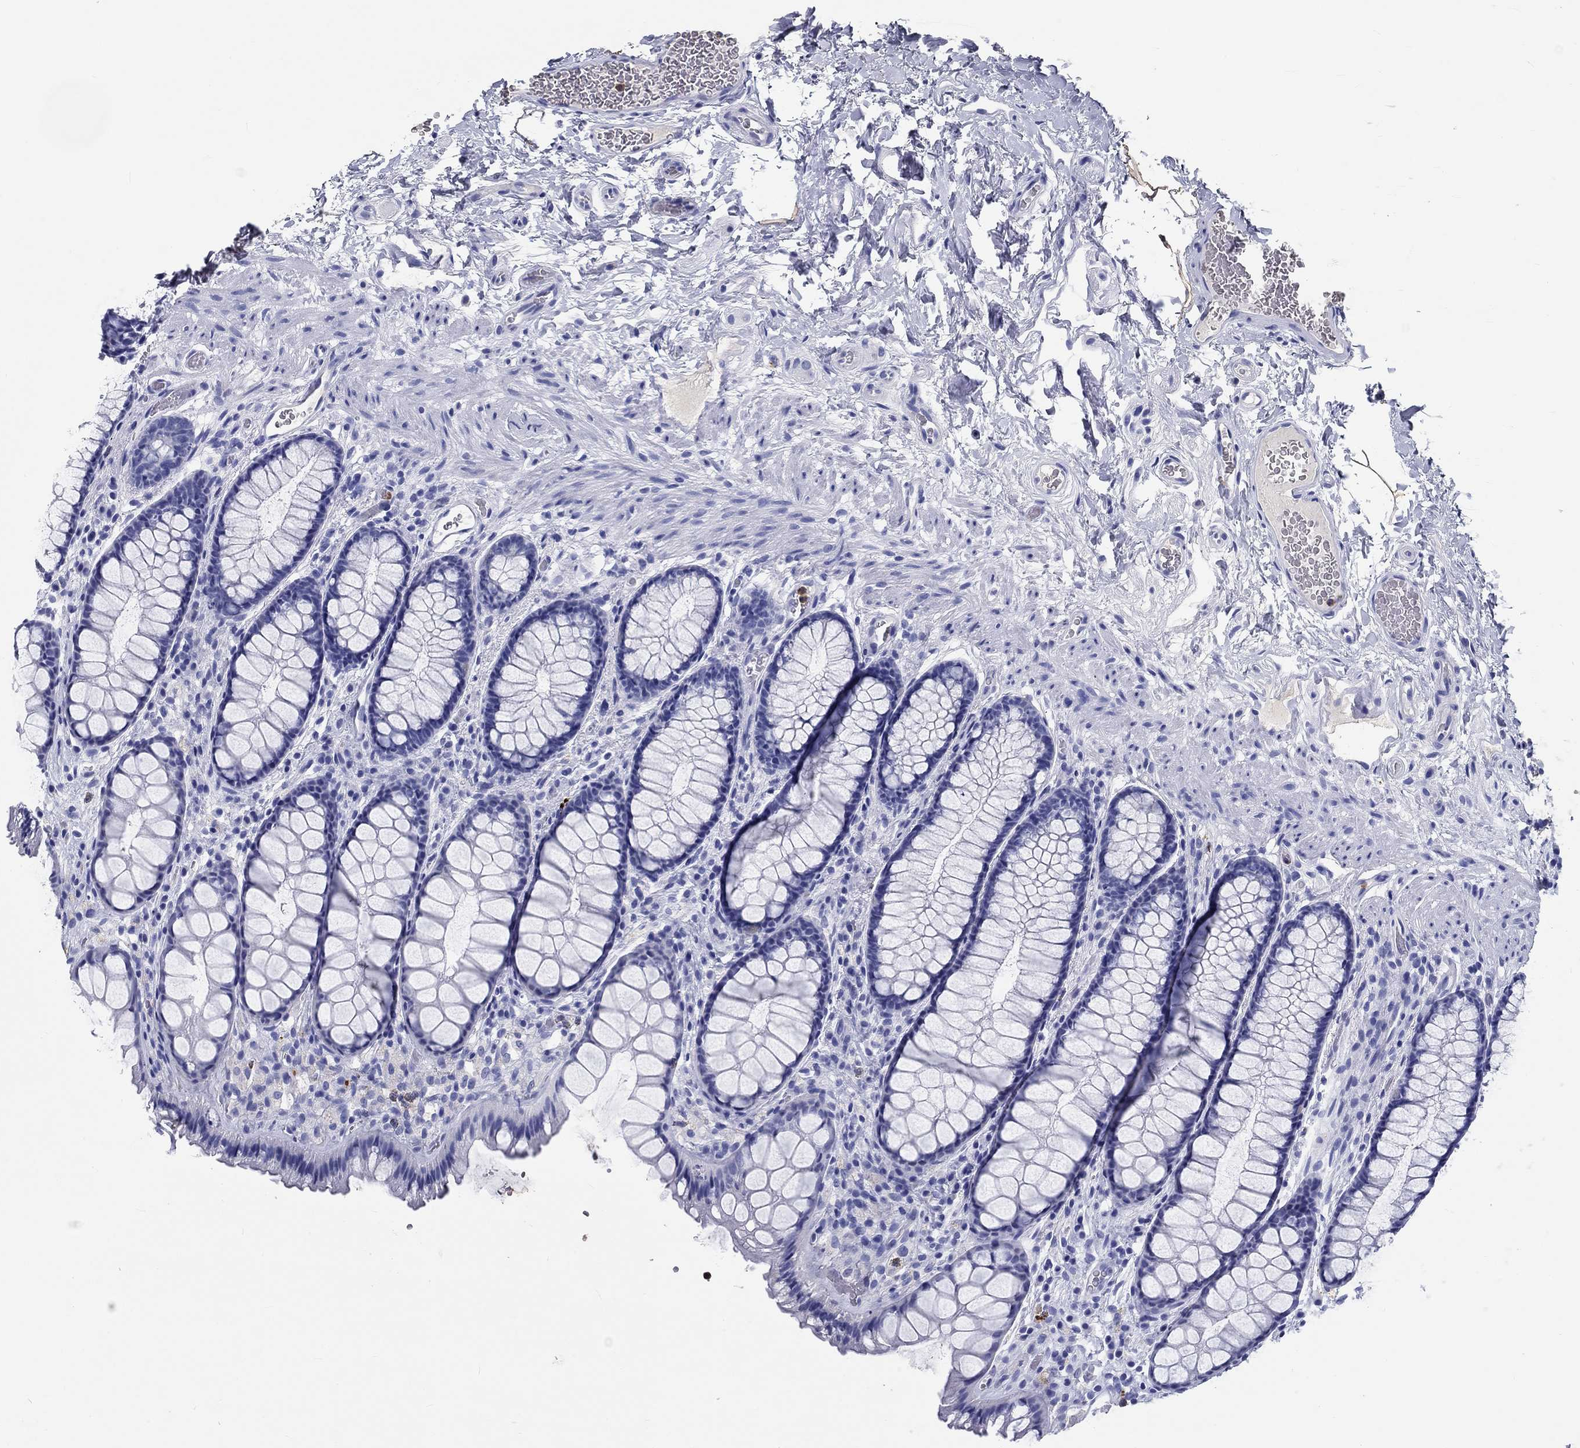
{"staining": {"intensity": "negative", "quantity": "none", "location": "none"}, "tissue": "rectum", "cell_type": "Glandular cells", "image_type": "normal", "snomed": [{"axis": "morphology", "description": "Normal tissue, NOS"}, {"axis": "topography", "description": "Rectum"}], "caption": "Photomicrograph shows no significant protein positivity in glandular cells of benign rectum. (DAB IHC with hematoxylin counter stain).", "gene": "EPX", "patient": {"sex": "female", "age": 62}}